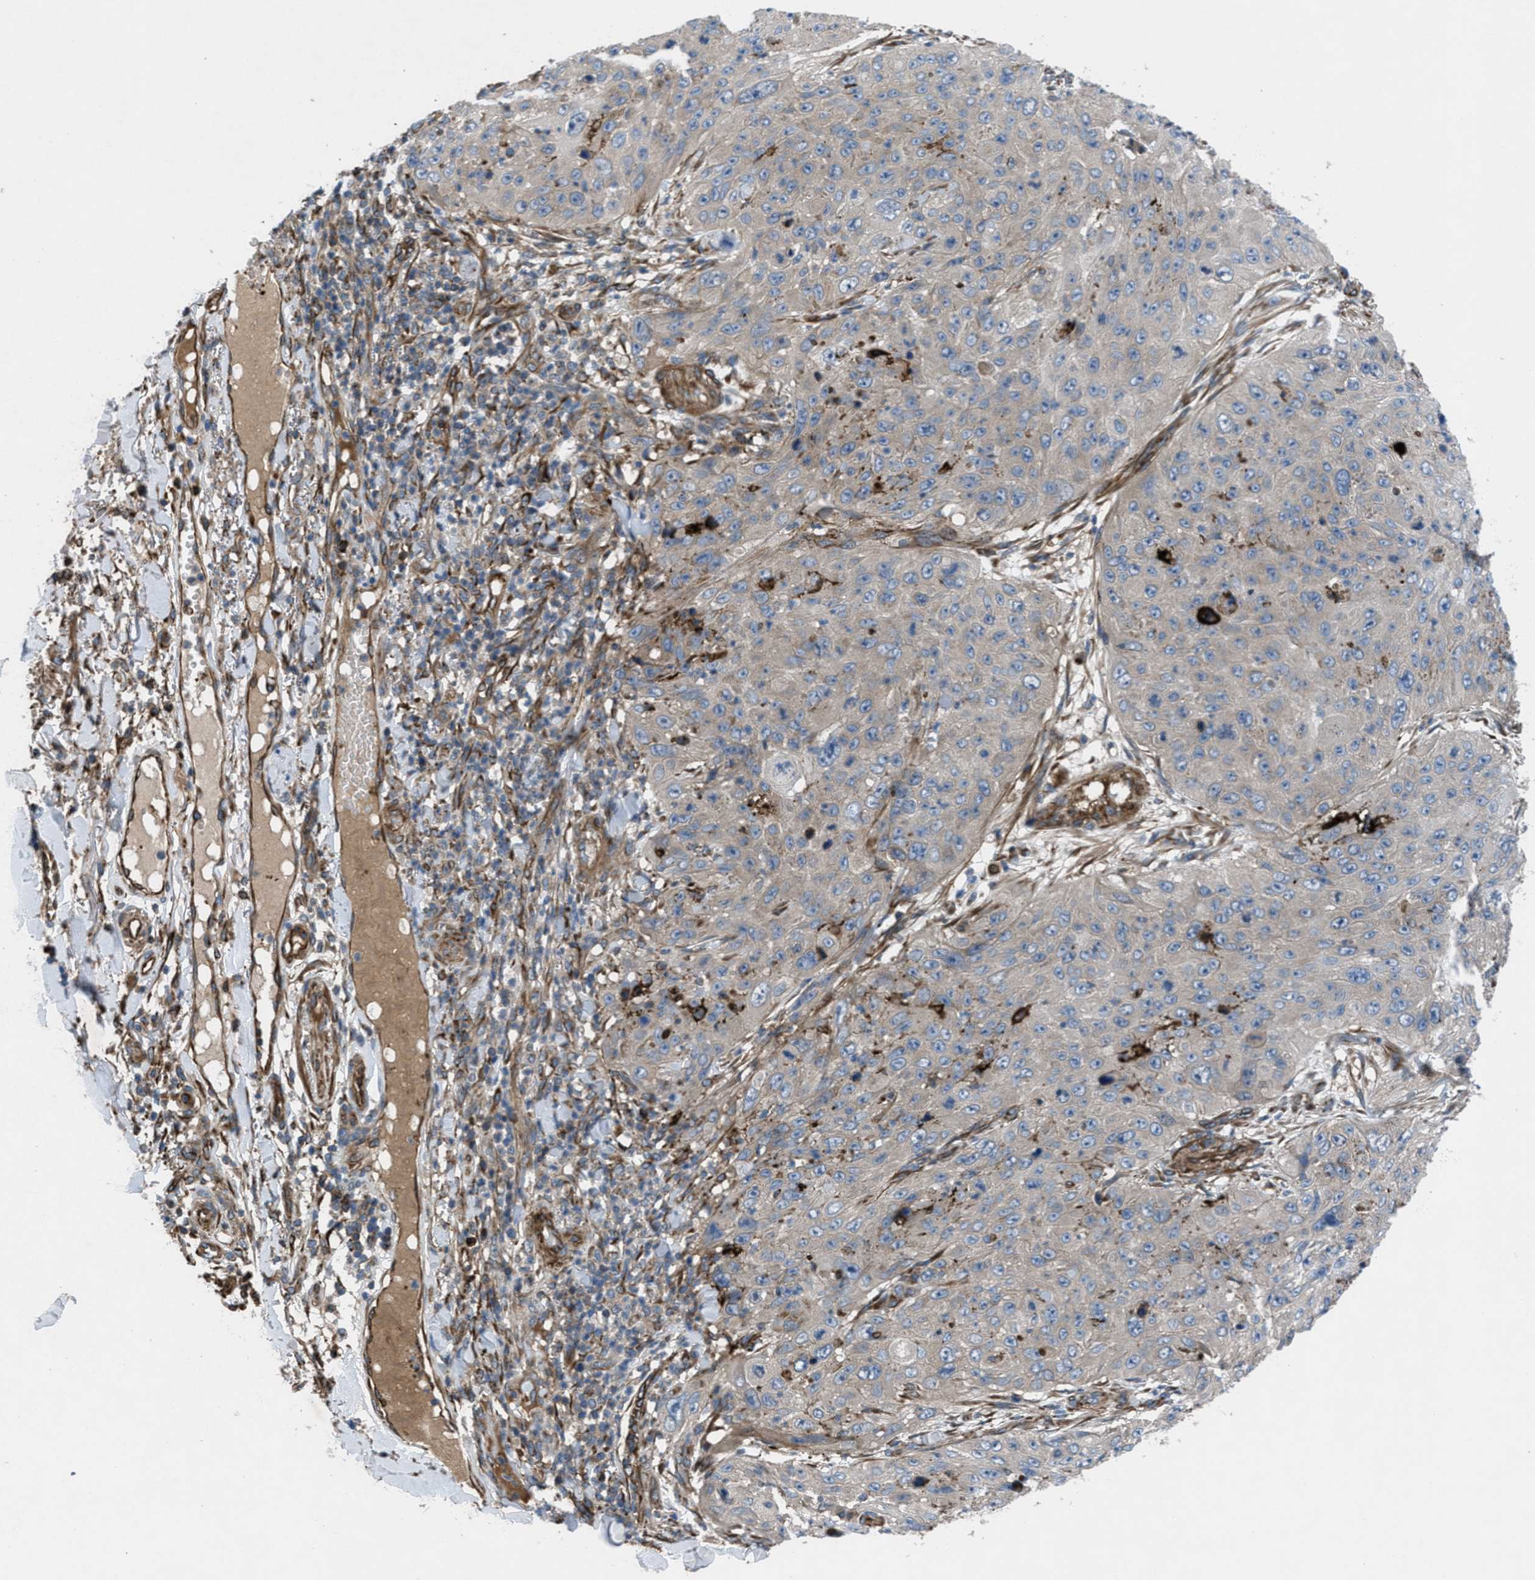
{"staining": {"intensity": "weak", "quantity": "<25%", "location": "cytoplasmic/membranous"}, "tissue": "skin cancer", "cell_type": "Tumor cells", "image_type": "cancer", "snomed": [{"axis": "morphology", "description": "Squamous cell carcinoma, NOS"}, {"axis": "topography", "description": "Skin"}], "caption": "There is no significant positivity in tumor cells of skin cancer (squamous cell carcinoma).", "gene": "SLC6A9", "patient": {"sex": "female", "age": 80}}